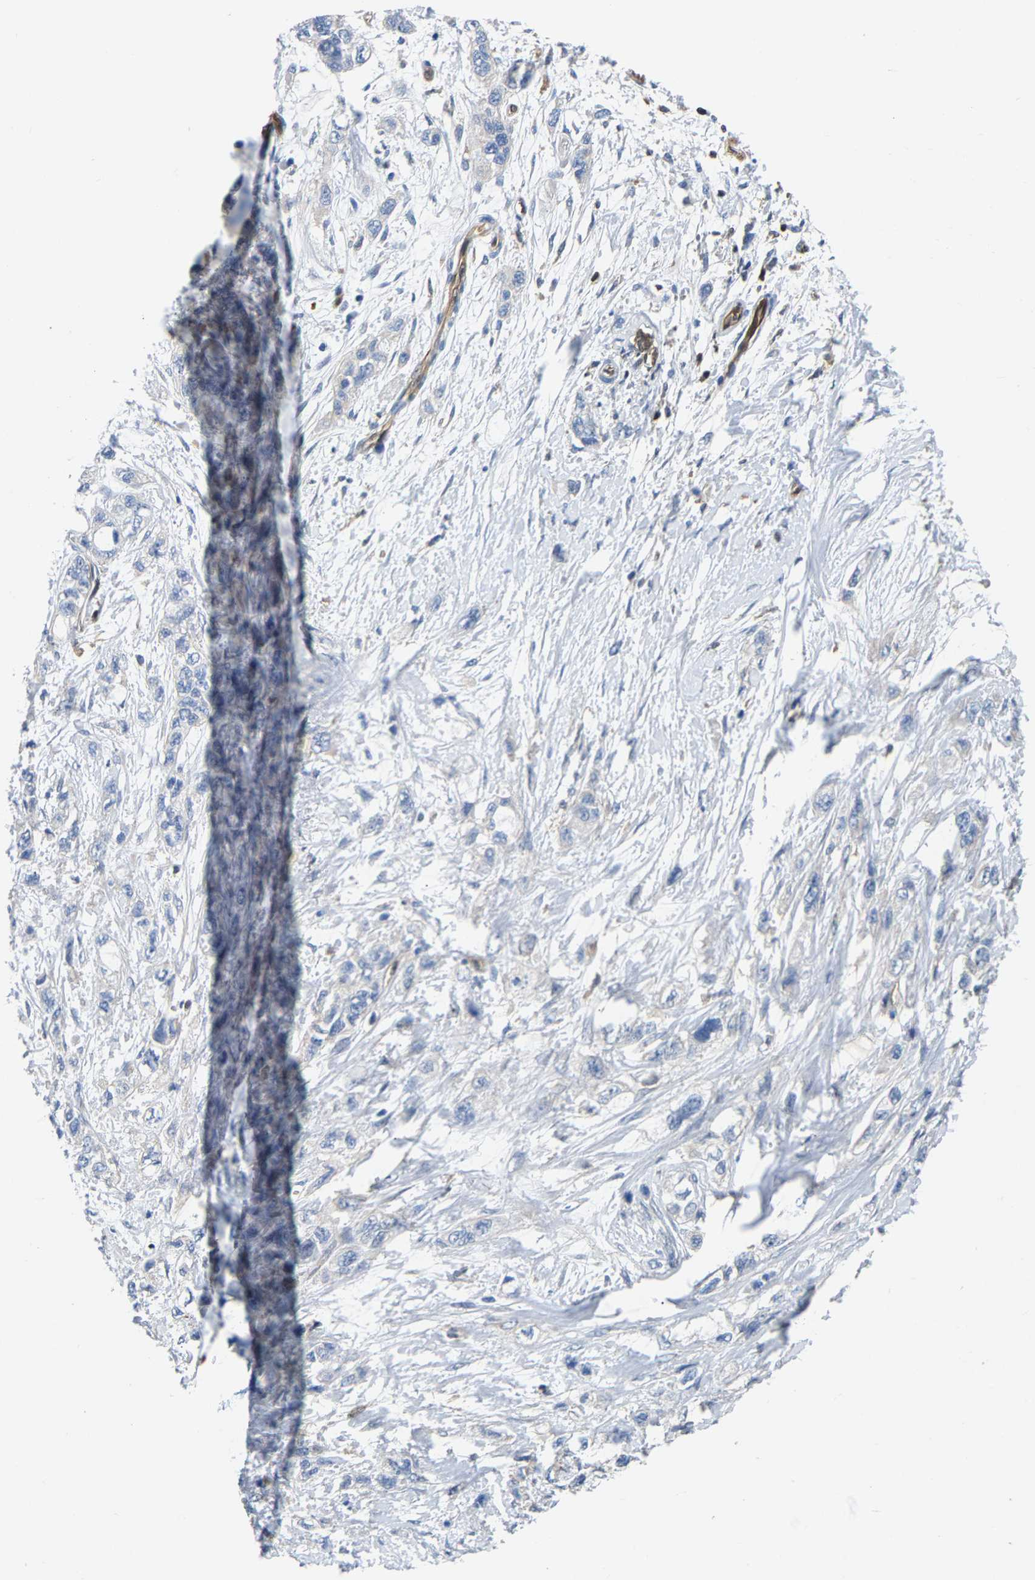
{"staining": {"intensity": "negative", "quantity": "none", "location": "none"}, "tissue": "pancreatic cancer", "cell_type": "Tumor cells", "image_type": "cancer", "snomed": [{"axis": "morphology", "description": "Adenocarcinoma, NOS"}, {"axis": "topography", "description": "Pancreas"}], "caption": "There is no significant positivity in tumor cells of pancreatic adenocarcinoma.", "gene": "GIMAP7", "patient": {"sex": "male", "age": 74}}